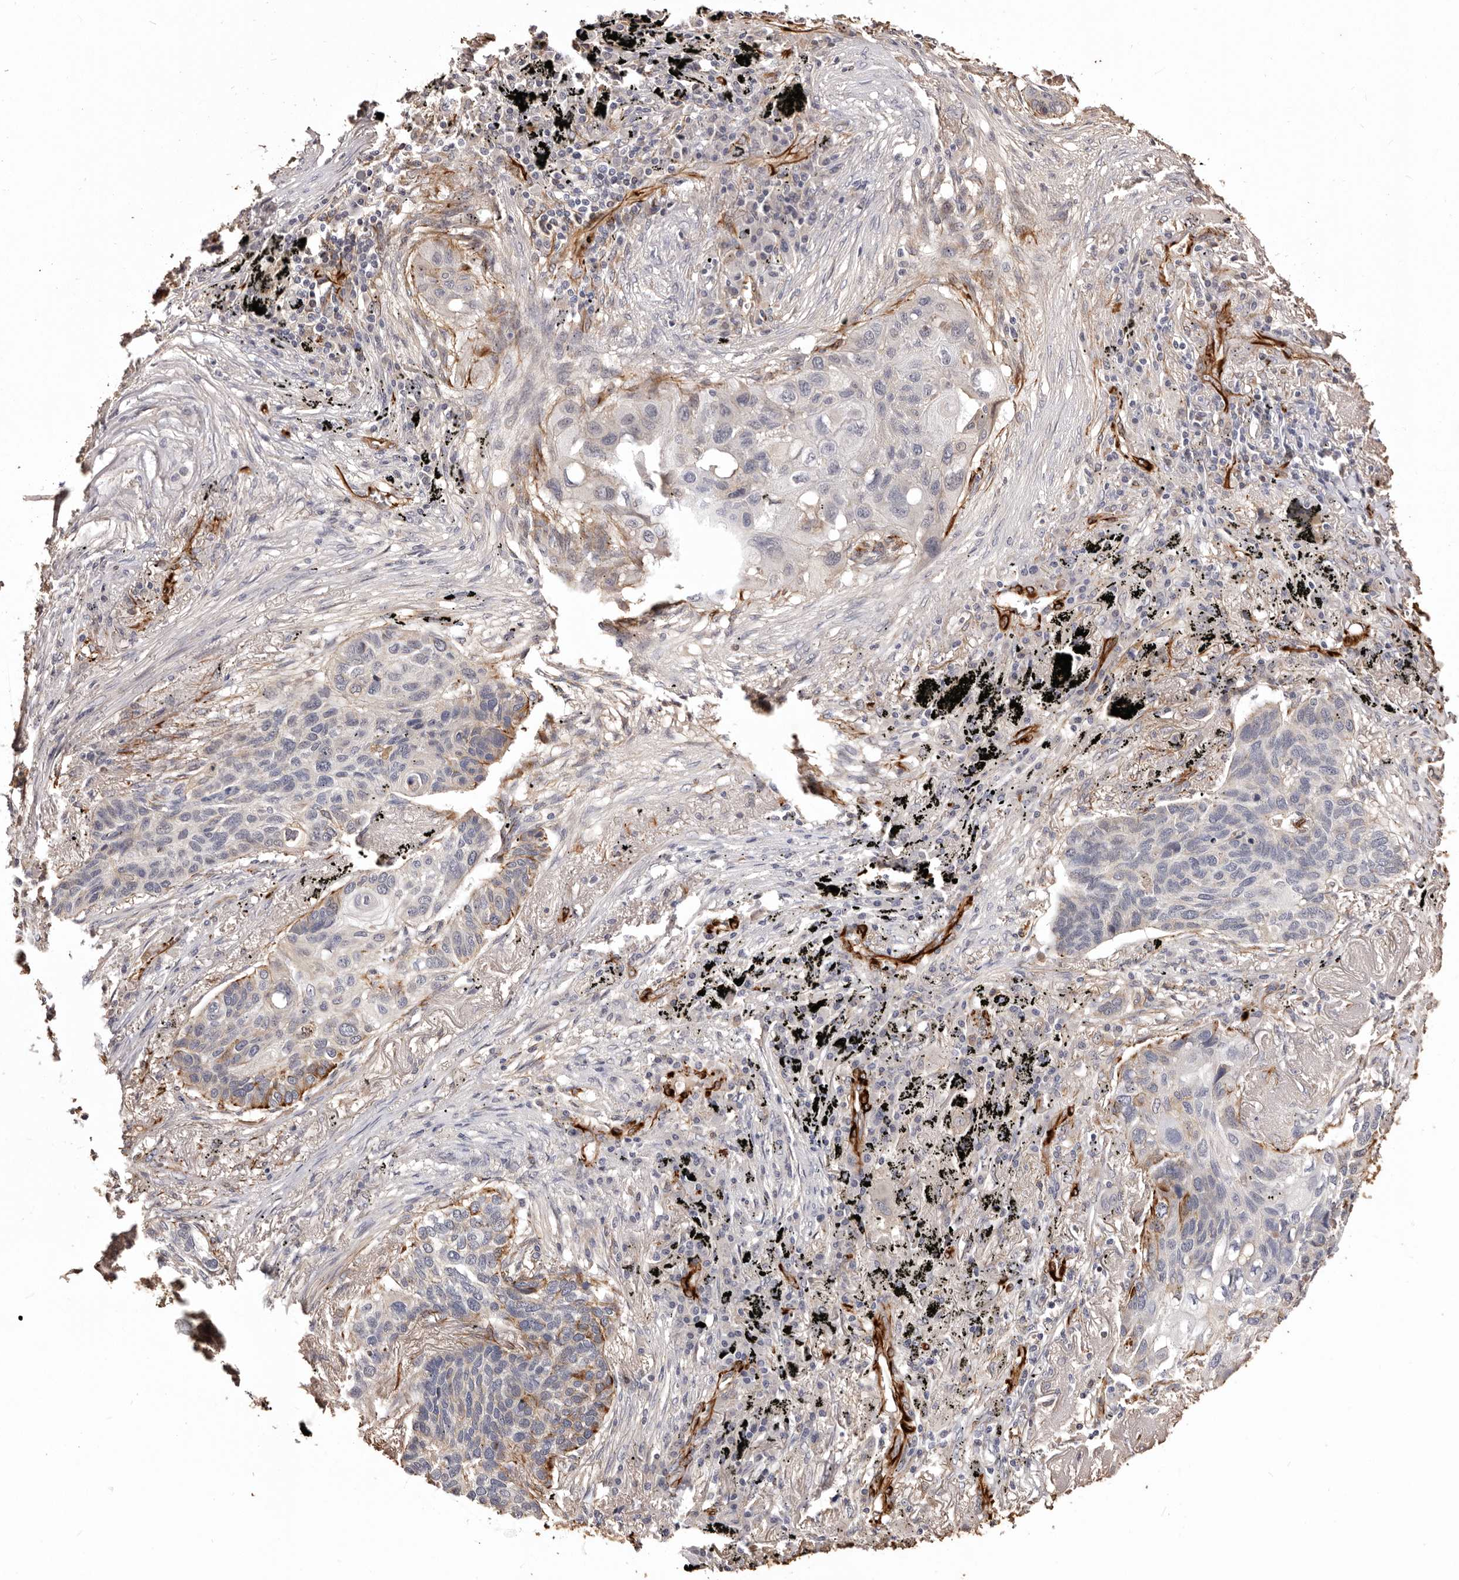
{"staining": {"intensity": "moderate", "quantity": "<25%", "location": "cytoplasmic/membranous"}, "tissue": "lung cancer", "cell_type": "Tumor cells", "image_type": "cancer", "snomed": [{"axis": "morphology", "description": "Squamous cell carcinoma, NOS"}, {"axis": "topography", "description": "Lung"}], "caption": "A photomicrograph of lung cancer (squamous cell carcinoma) stained for a protein reveals moderate cytoplasmic/membranous brown staining in tumor cells.", "gene": "ZNF557", "patient": {"sex": "female", "age": 63}}